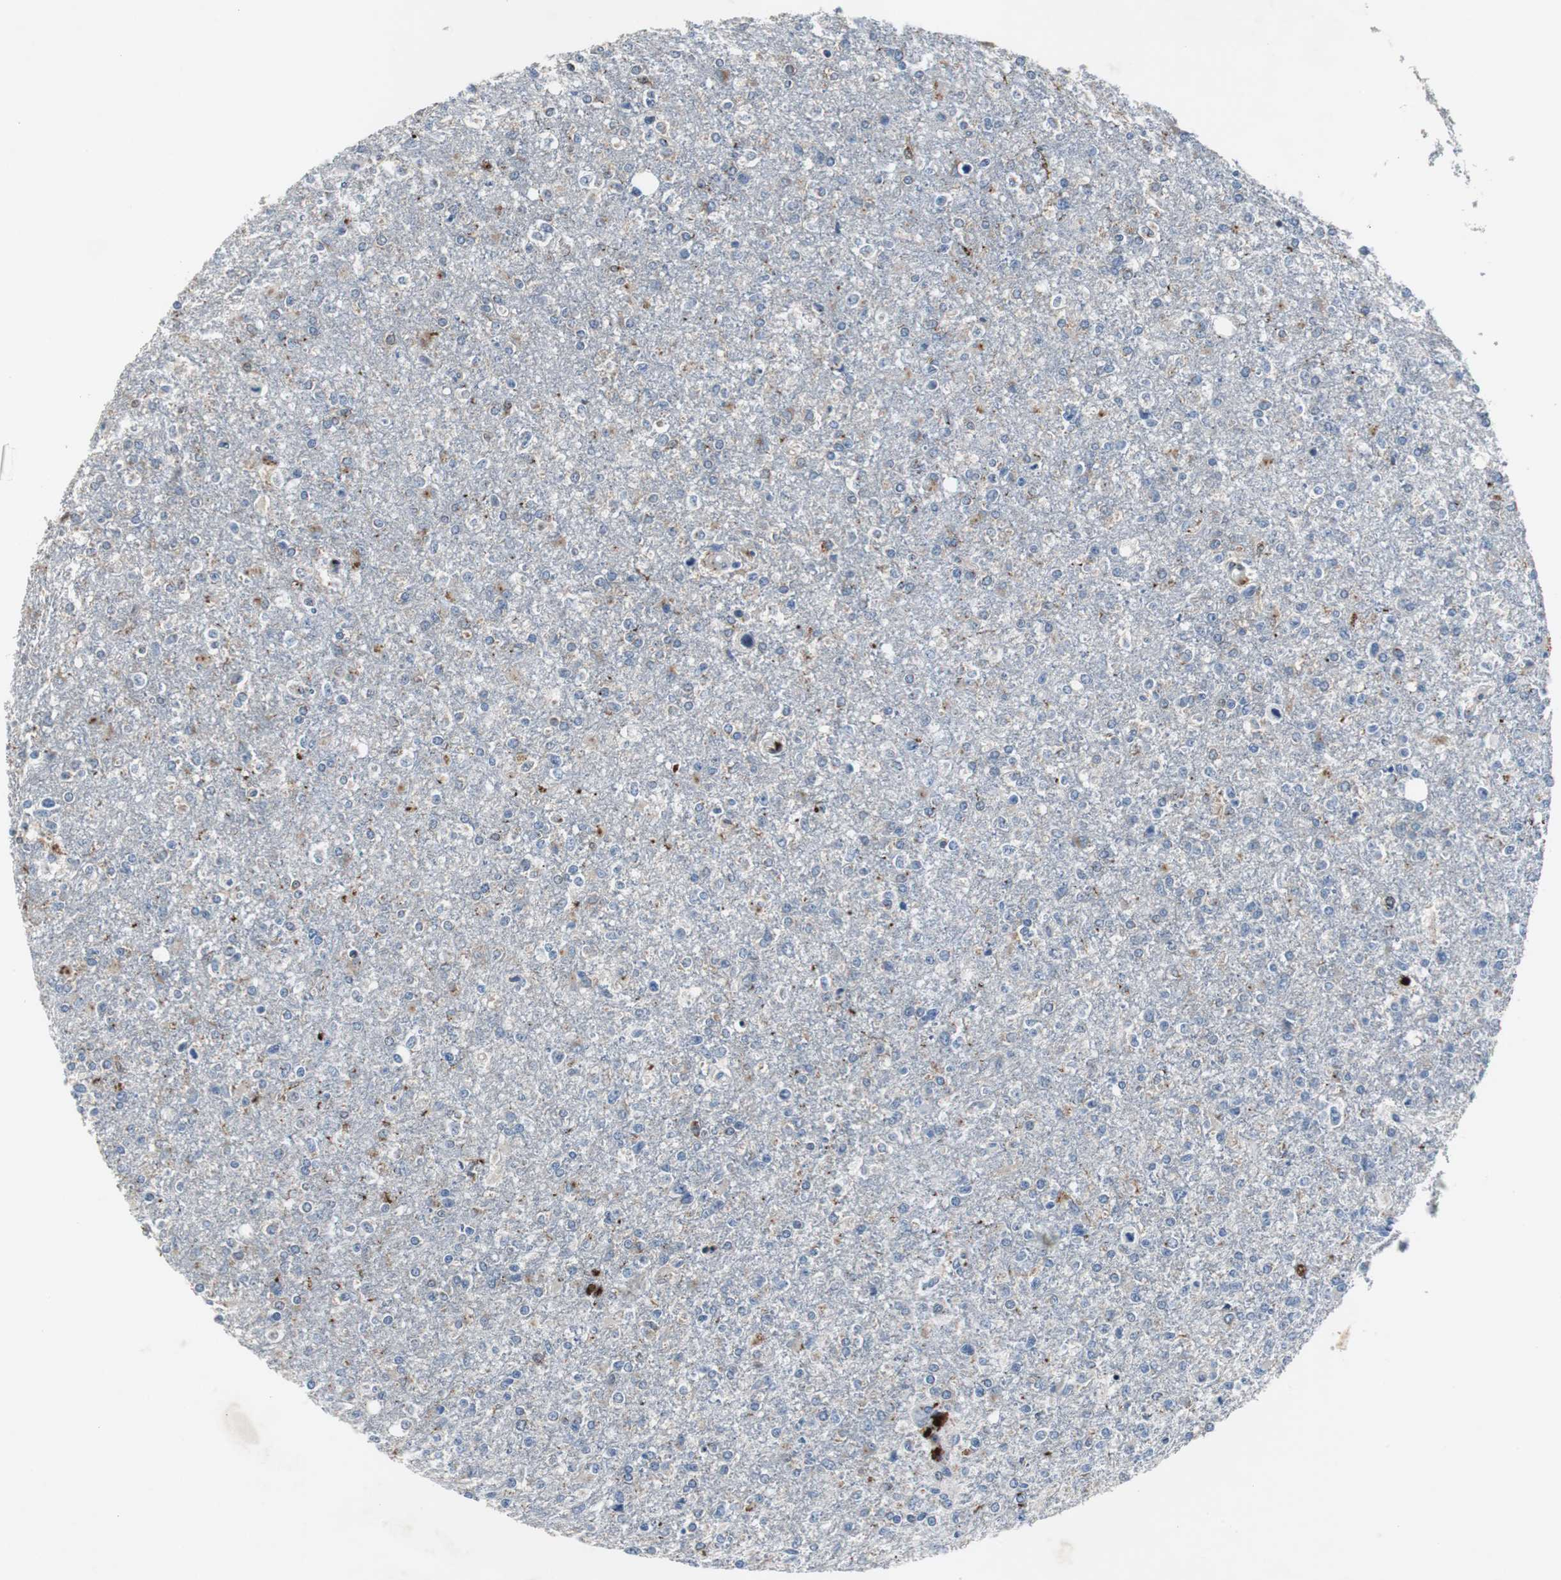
{"staining": {"intensity": "weak", "quantity": "25%-75%", "location": "cytoplasmic/membranous"}, "tissue": "glioma", "cell_type": "Tumor cells", "image_type": "cancer", "snomed": [{"axis": "morphology", "description": "Glioma, malignant, High grade"}, {"axis": "topography", "description": "Cerebral cortex"}], "caption": "Immunohistochemical staining of human glioma reveals low levels of weak cytoplasmic/membranous protein positivity in approximately 25%-75% of tumor cells.", "gene": "CALB2", "patient": {"sex": "male", "age": 76}}